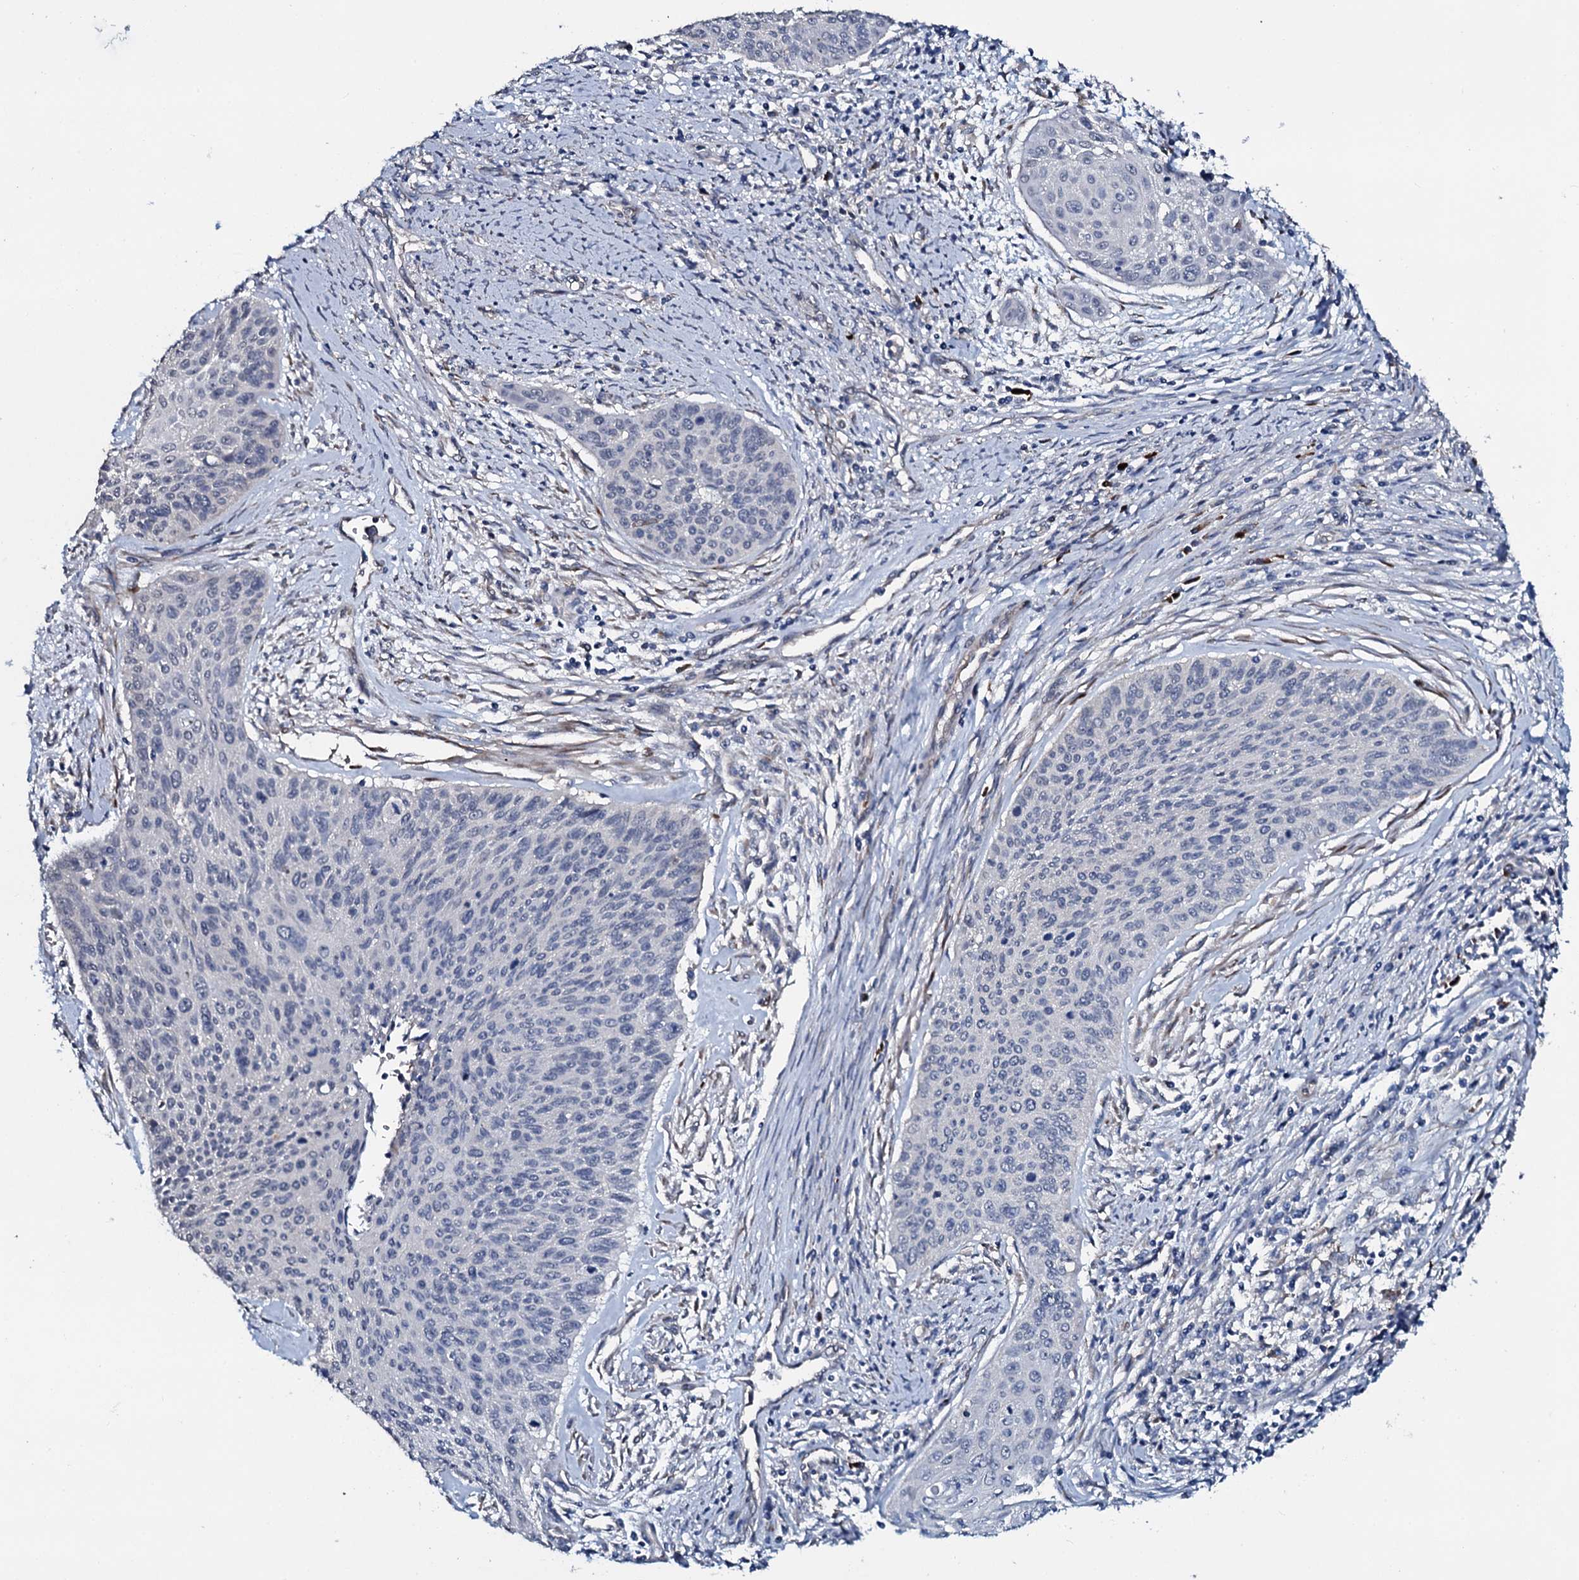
{"staining": {"intensity": "negative", "quantity": "none", "location": "none"}, "tissue": "cervical cancer", "cell_type": "Tumor cells", "image_type": "cancer", "snomed": [{"axis": "morphology", "description": "Squamous cell carcinoma, NOS"}, {"axis": "topography", "description": "Cervix"}], "caption": "Tumor cells show no significant positivity in cervical cancer (squamous cell carcinoma).", "gene": "IL12B", "patient": {"sex": "female", "age": 55}}